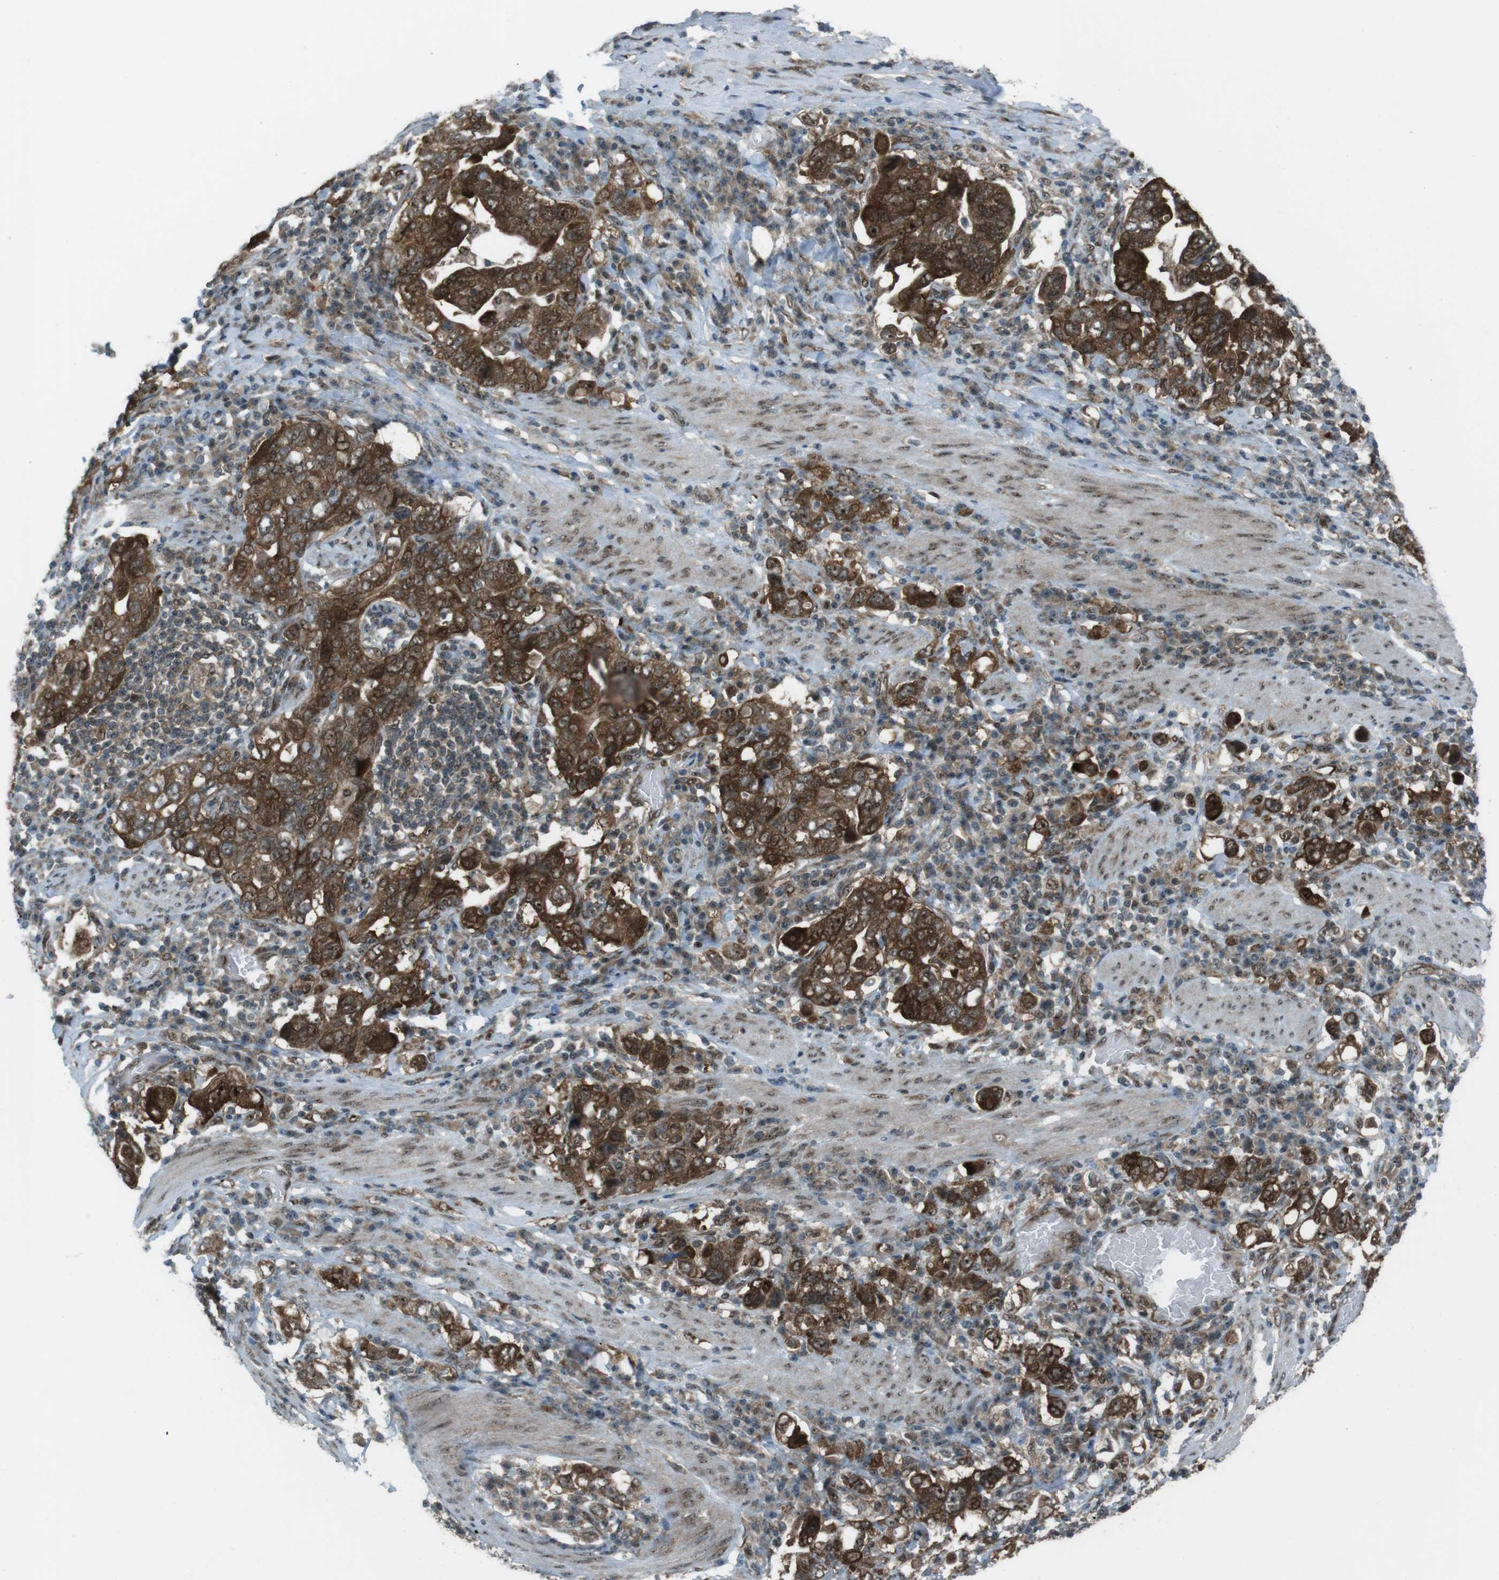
{"staining": {"intensity": "strong", "quantity": ">75%", "location": "cytoplasmic/membranous"}, "tissue": "stomach cancer", "cell_type": "Tumor cells", "image_type": "cancer", "snomed": [{"axis": "morphology", "description": "Adenocarcinoma, NOS"}, {"axis": "topography", "description": "Stomach, upper"}], "caption": "Immunohistochemical staining of stomach cancer (adenocarcinoma) displays high levels of strong cytoplasmic/membranous protein positivity in about >75% of tumor cells.", "gene": "CSNK1D", "patient": {"sex": "male", "age": 62}}